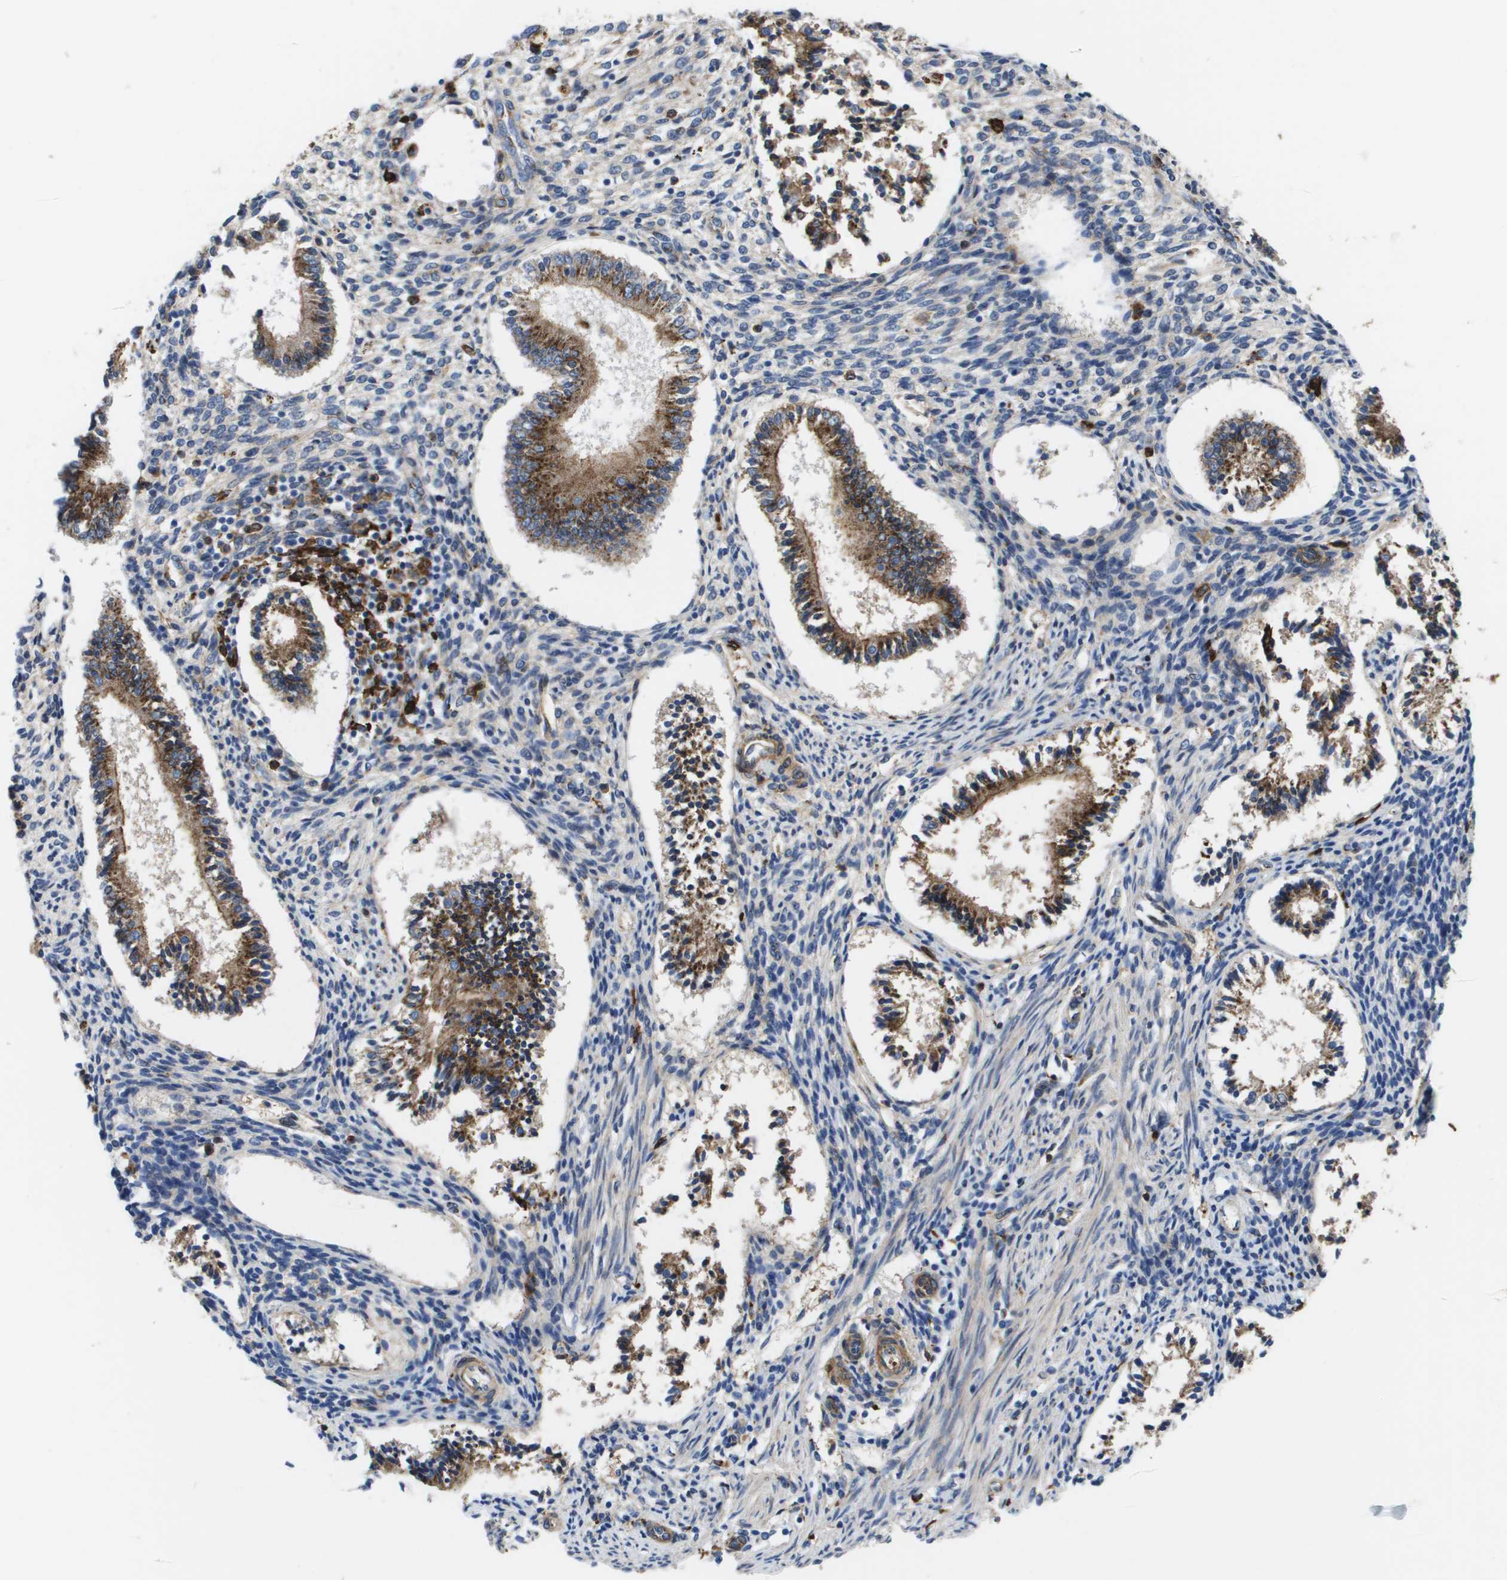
{"staining": {"intensity": "weak", "quantity": "<25%", "location": "cytoplasmic/membranous"}, "tissue": "endometrium", "cell_type": "Cells in endometrial stroma", "image_type": "normal", "snomed": [{"axis": "morphology", "description": "Normal tissue, NOS"}, {"axis": "topography", "description": "Endometrium"}], "caption": "This is an IHC image of benign endometrium. There is no staining in cells in endometrial stroma.", "gene": "SLC37A2", "patient": {"sex": "female", "age": 42}}